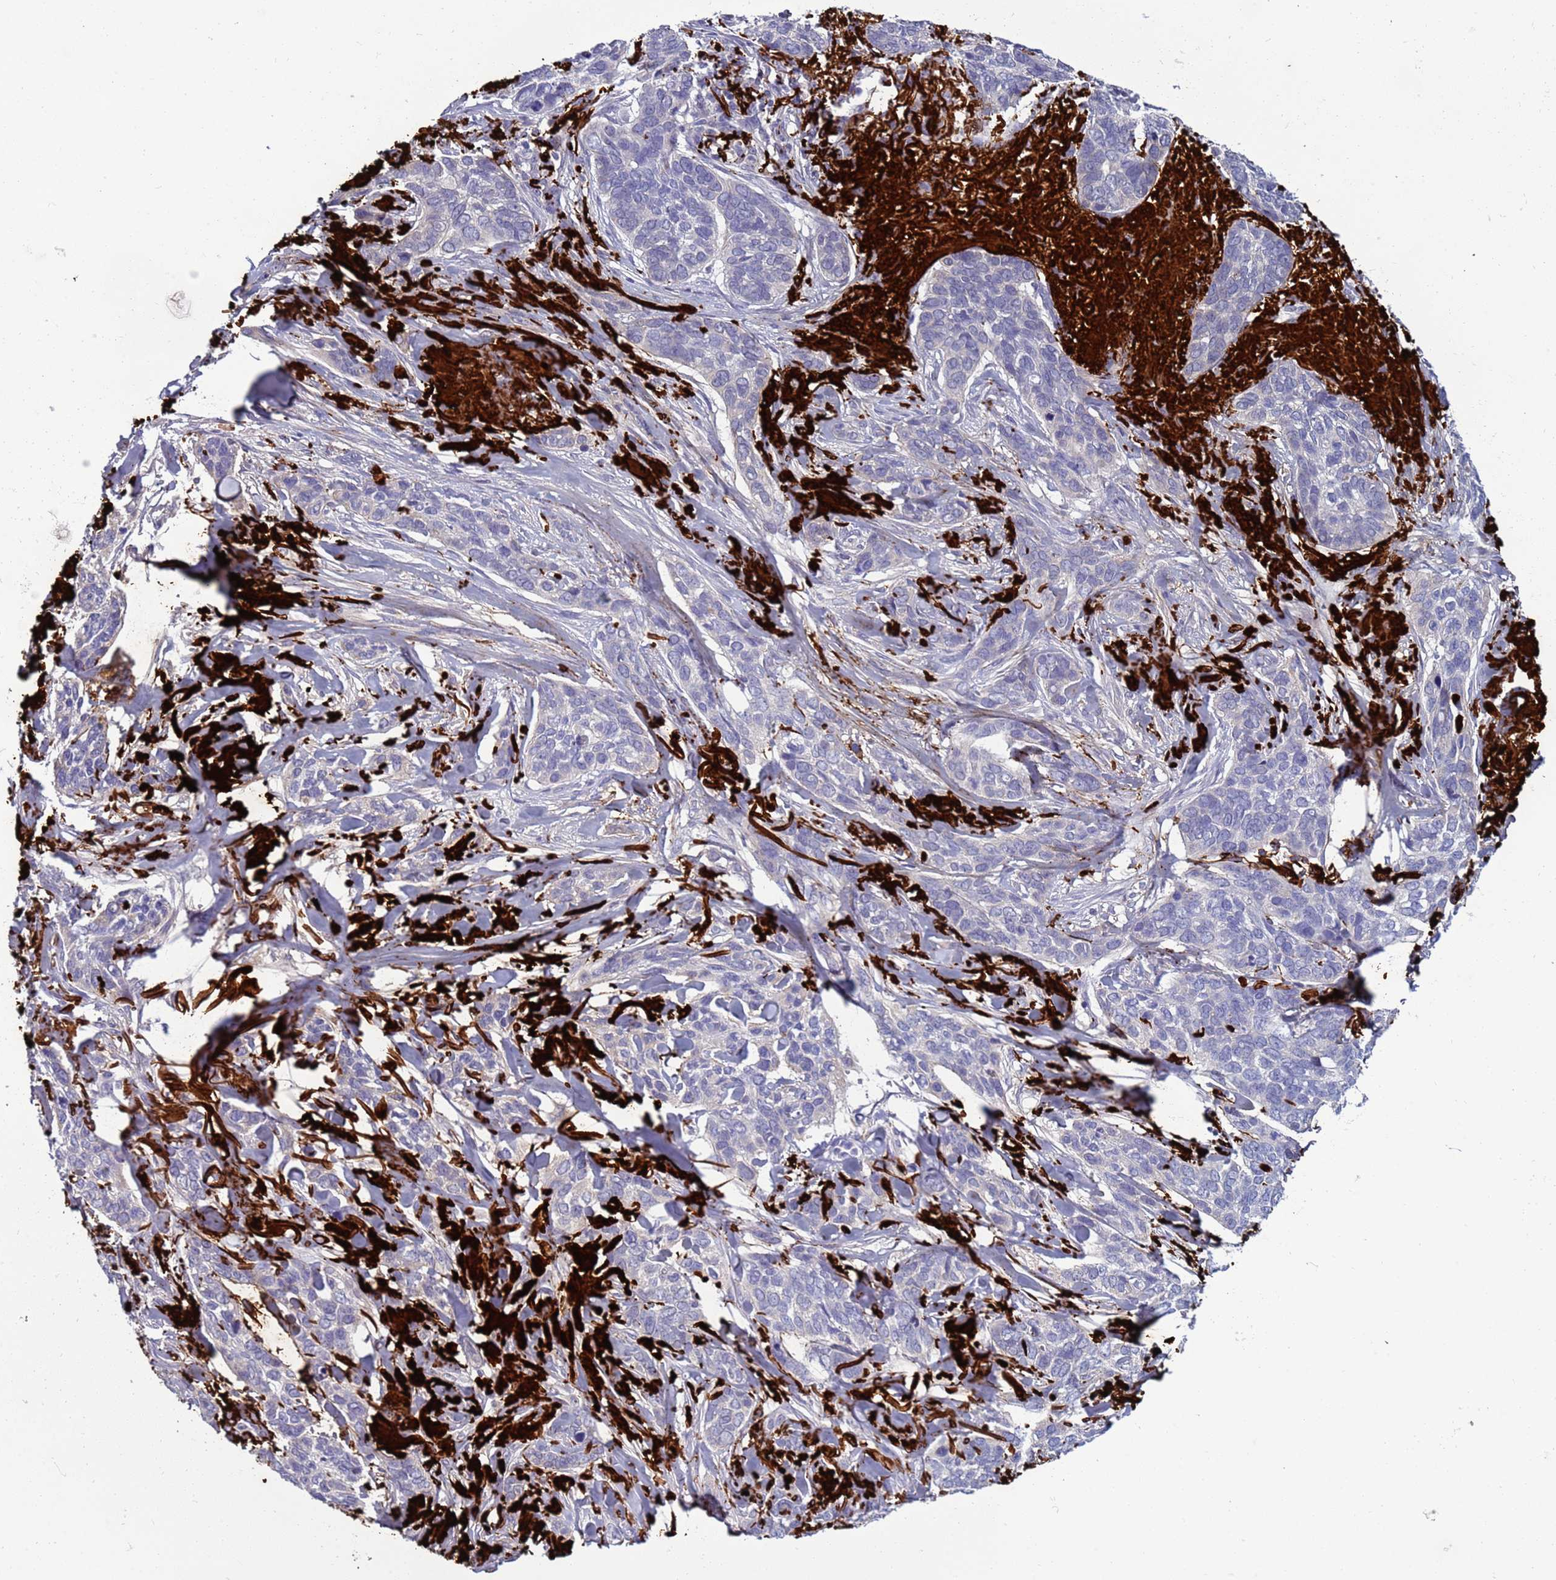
{"staining": {"intensity": "negative", "quantity": "none", "location": "none"}, "tissue": "skin cancer", "cell_type": "Tumor cells", "image_type": "cancer", "snomed": [{"axis": "morphology", "description": "Basal cell carcinoma"}, {"axis": "topography", "description": "Skin"}], "caption": "High magnification brightfield microscopy of basal cell carcinoma (skin) stained with DAB (3,3'-diaminobenzidine) (brown) and counterstained with hematoxylin (blue): tumor cells show no significant expression.", "gene": "TRIM51", "patient": {"sex": "male", "age": 86}}